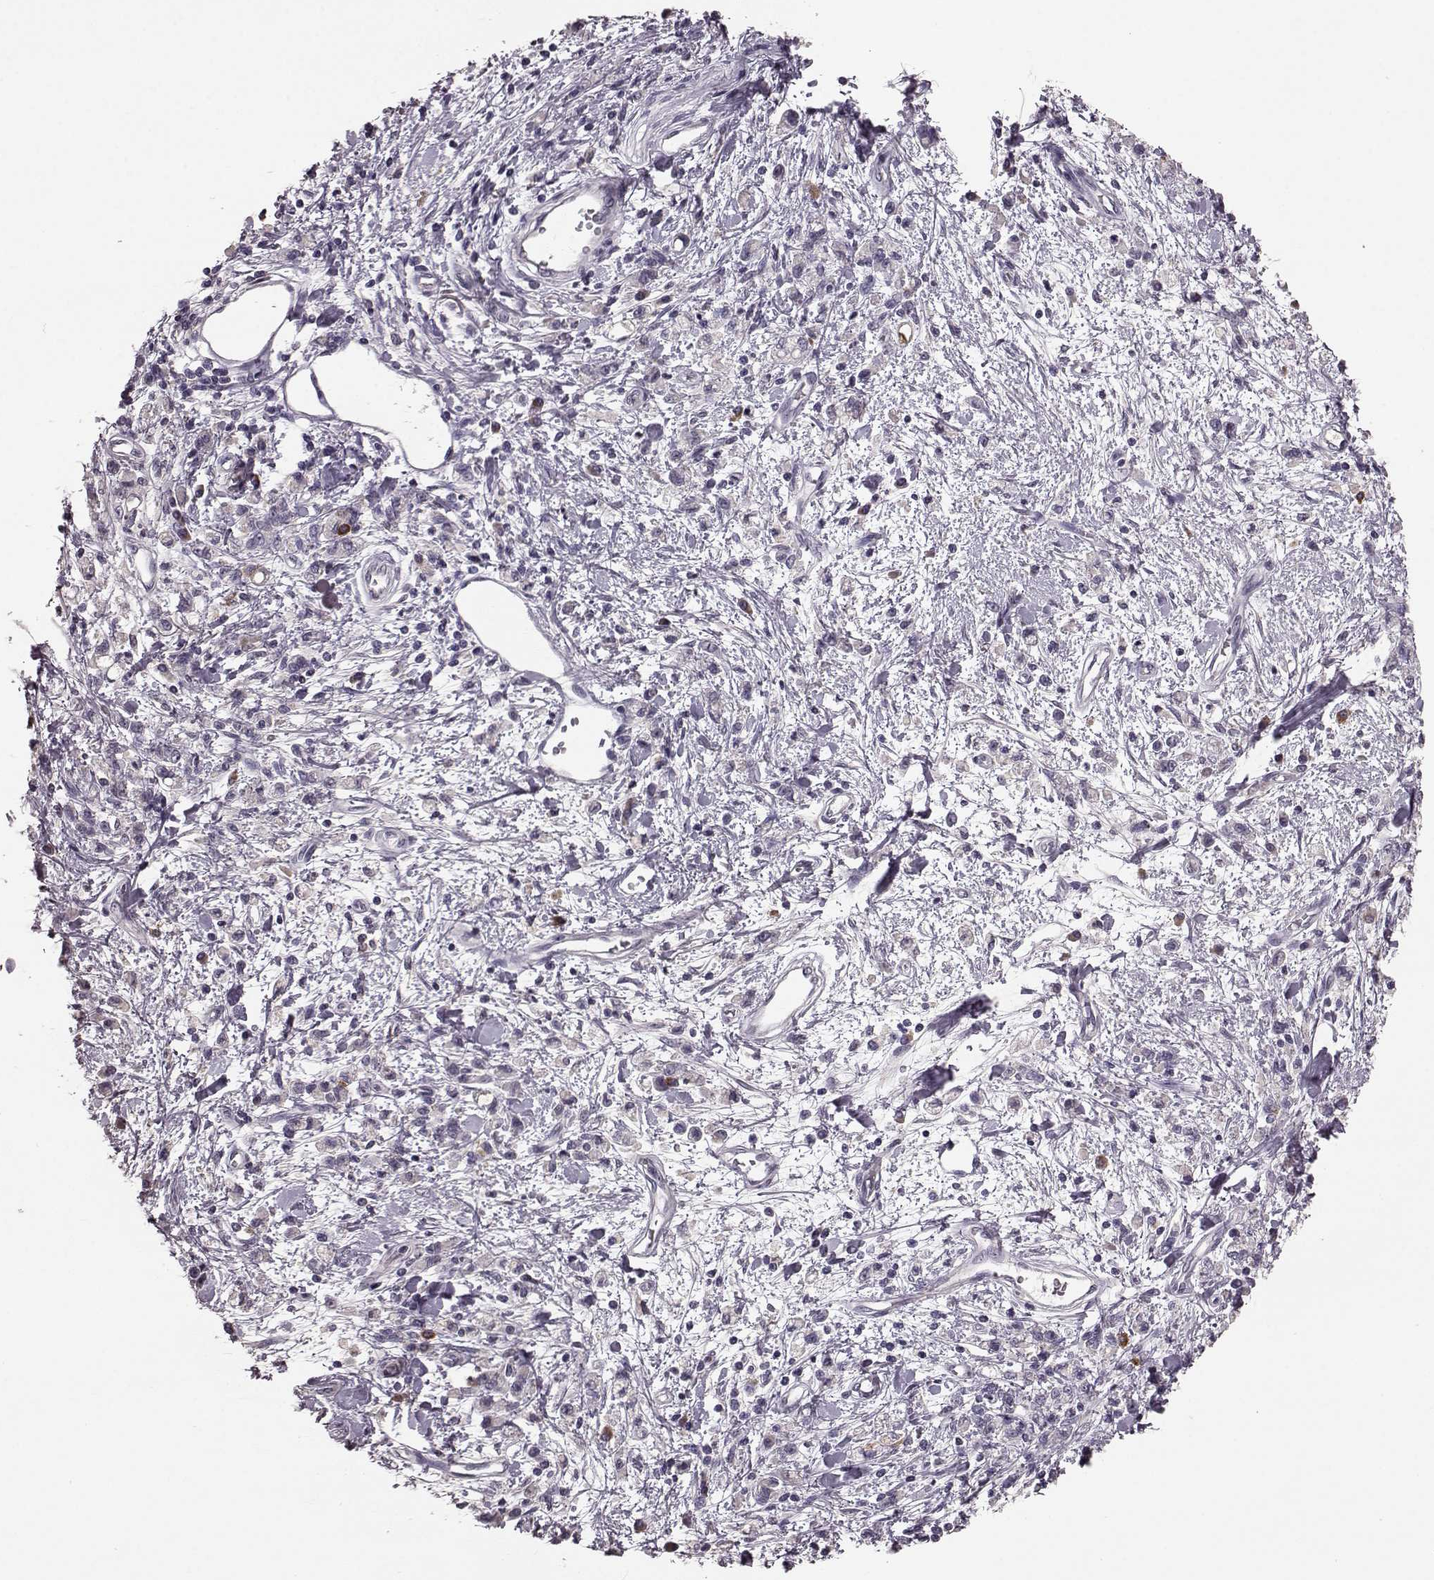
{"staining": {"intensity": "negative", "quantity": "none", "location": "none"}, "tissue": "stomach cancer", "cell_type": "Tumor cells", "image_type": "cancer", "snomed": [{"axis": "morphology", "description": "Adenocarcinoma, NOS"}, {"axis": "topography", "description": "Stomach"}], "caption": "This photomicrograph is of stomach cancer stained with IHC to label a protein in brown with the nuclei are counter-stained blue. There is no expression in tumor cells. (IHC, brightfield microscopy, high magnification).", "gene": "SLC52A3", "patient": {"sex": "male", "age": 77}}